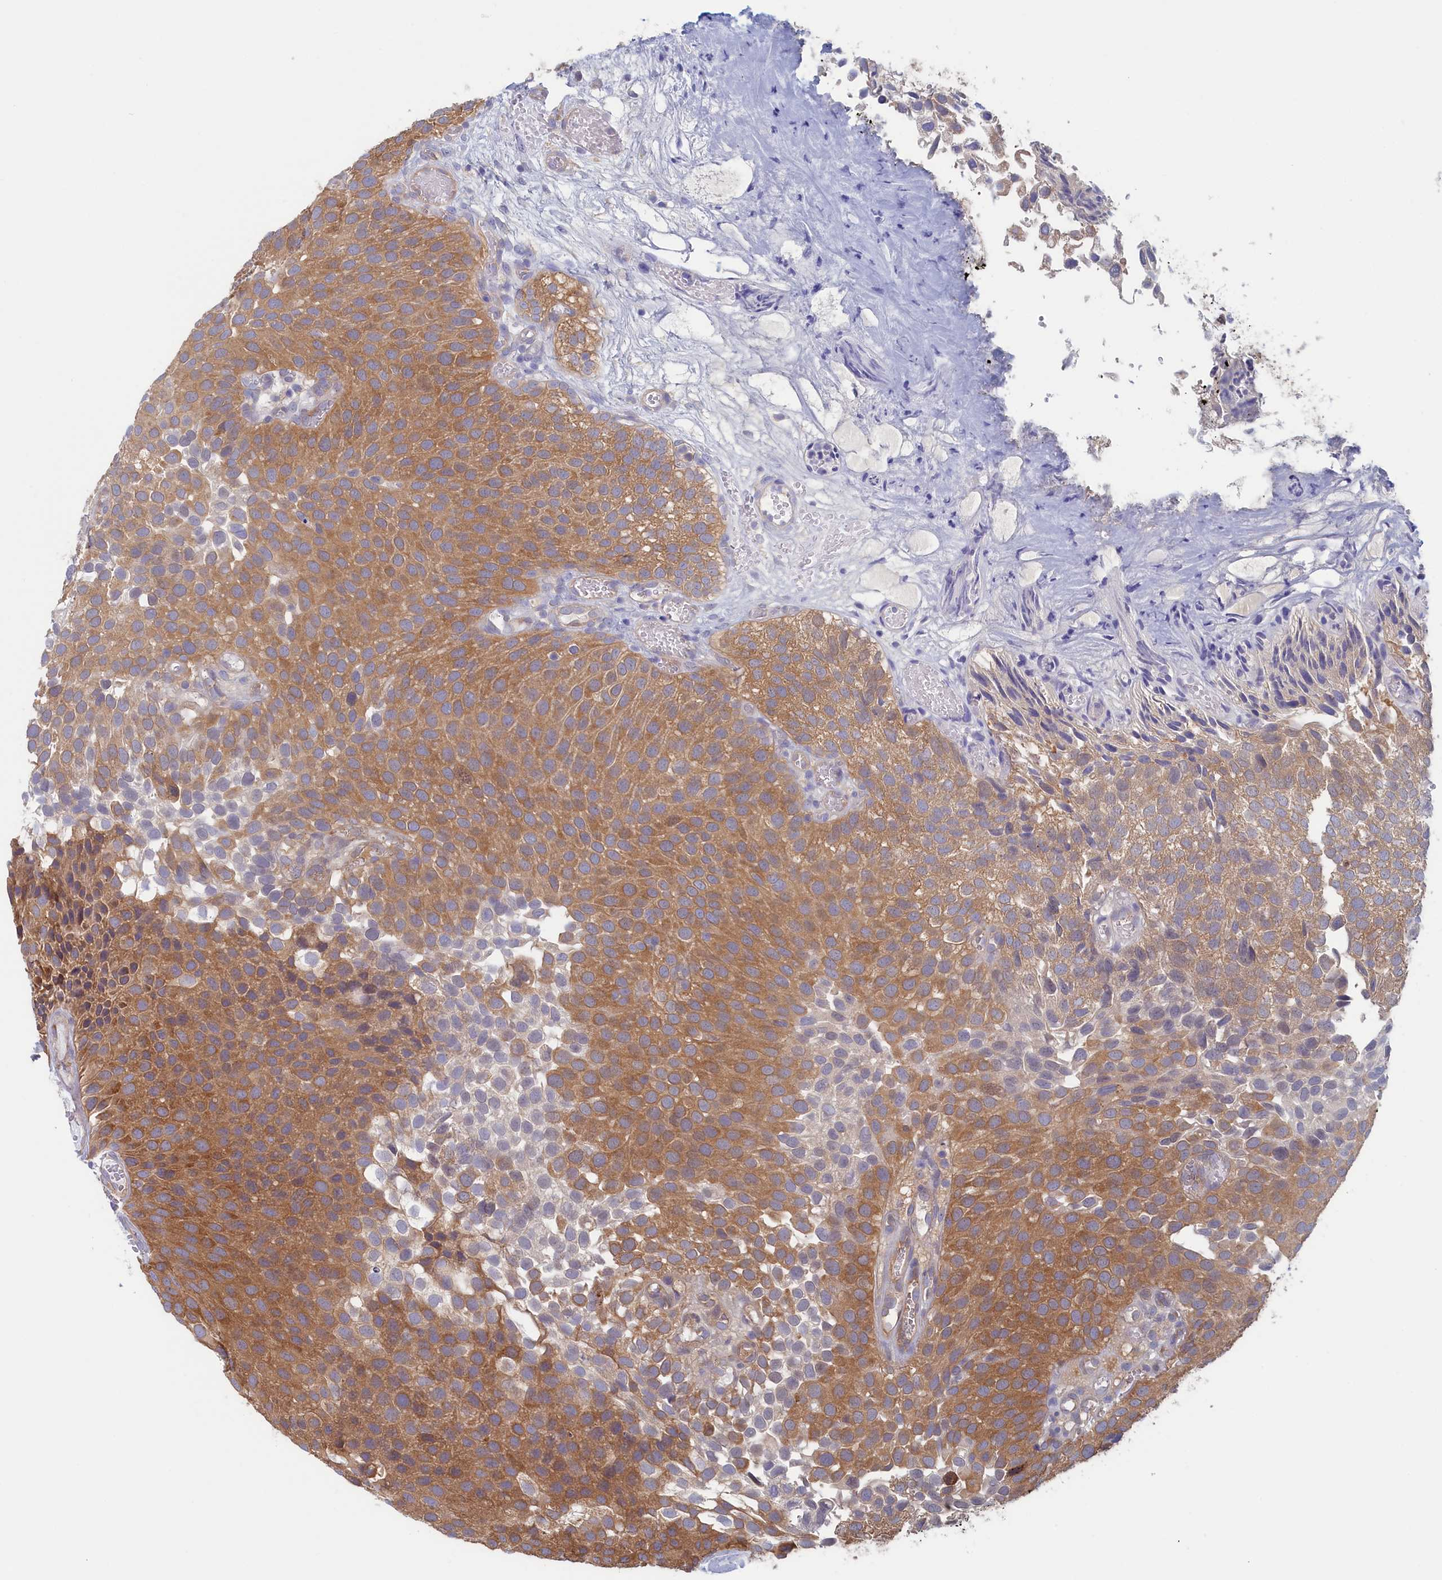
{"staining": {"intensity": "moderate", "quantity": ">75%", "location": "cytoplasmic/membranous"}, "tissue": "urothelial cancer", "cell_type": "Tumor cells", "image_type": "cancer", "snomed": [{"axis": "morphology", "description": "Urothelial carcinoma, Low grade"}, {"axis": "topography", "description": "Urinary bladder"}], "caption": "DAB immunohistochemical staining of human urothelial carcinoma (low-grade) reveals moderate cytoplasmic/membranous protein expression in about >75% of tumor cells. Using DAB (brown) and hematoxylin (blue) stains, captured at high magnification using brightfield microscopy.", "gene": "SYNDIG1L", "patient": {"sex": "male", "age": 89}}